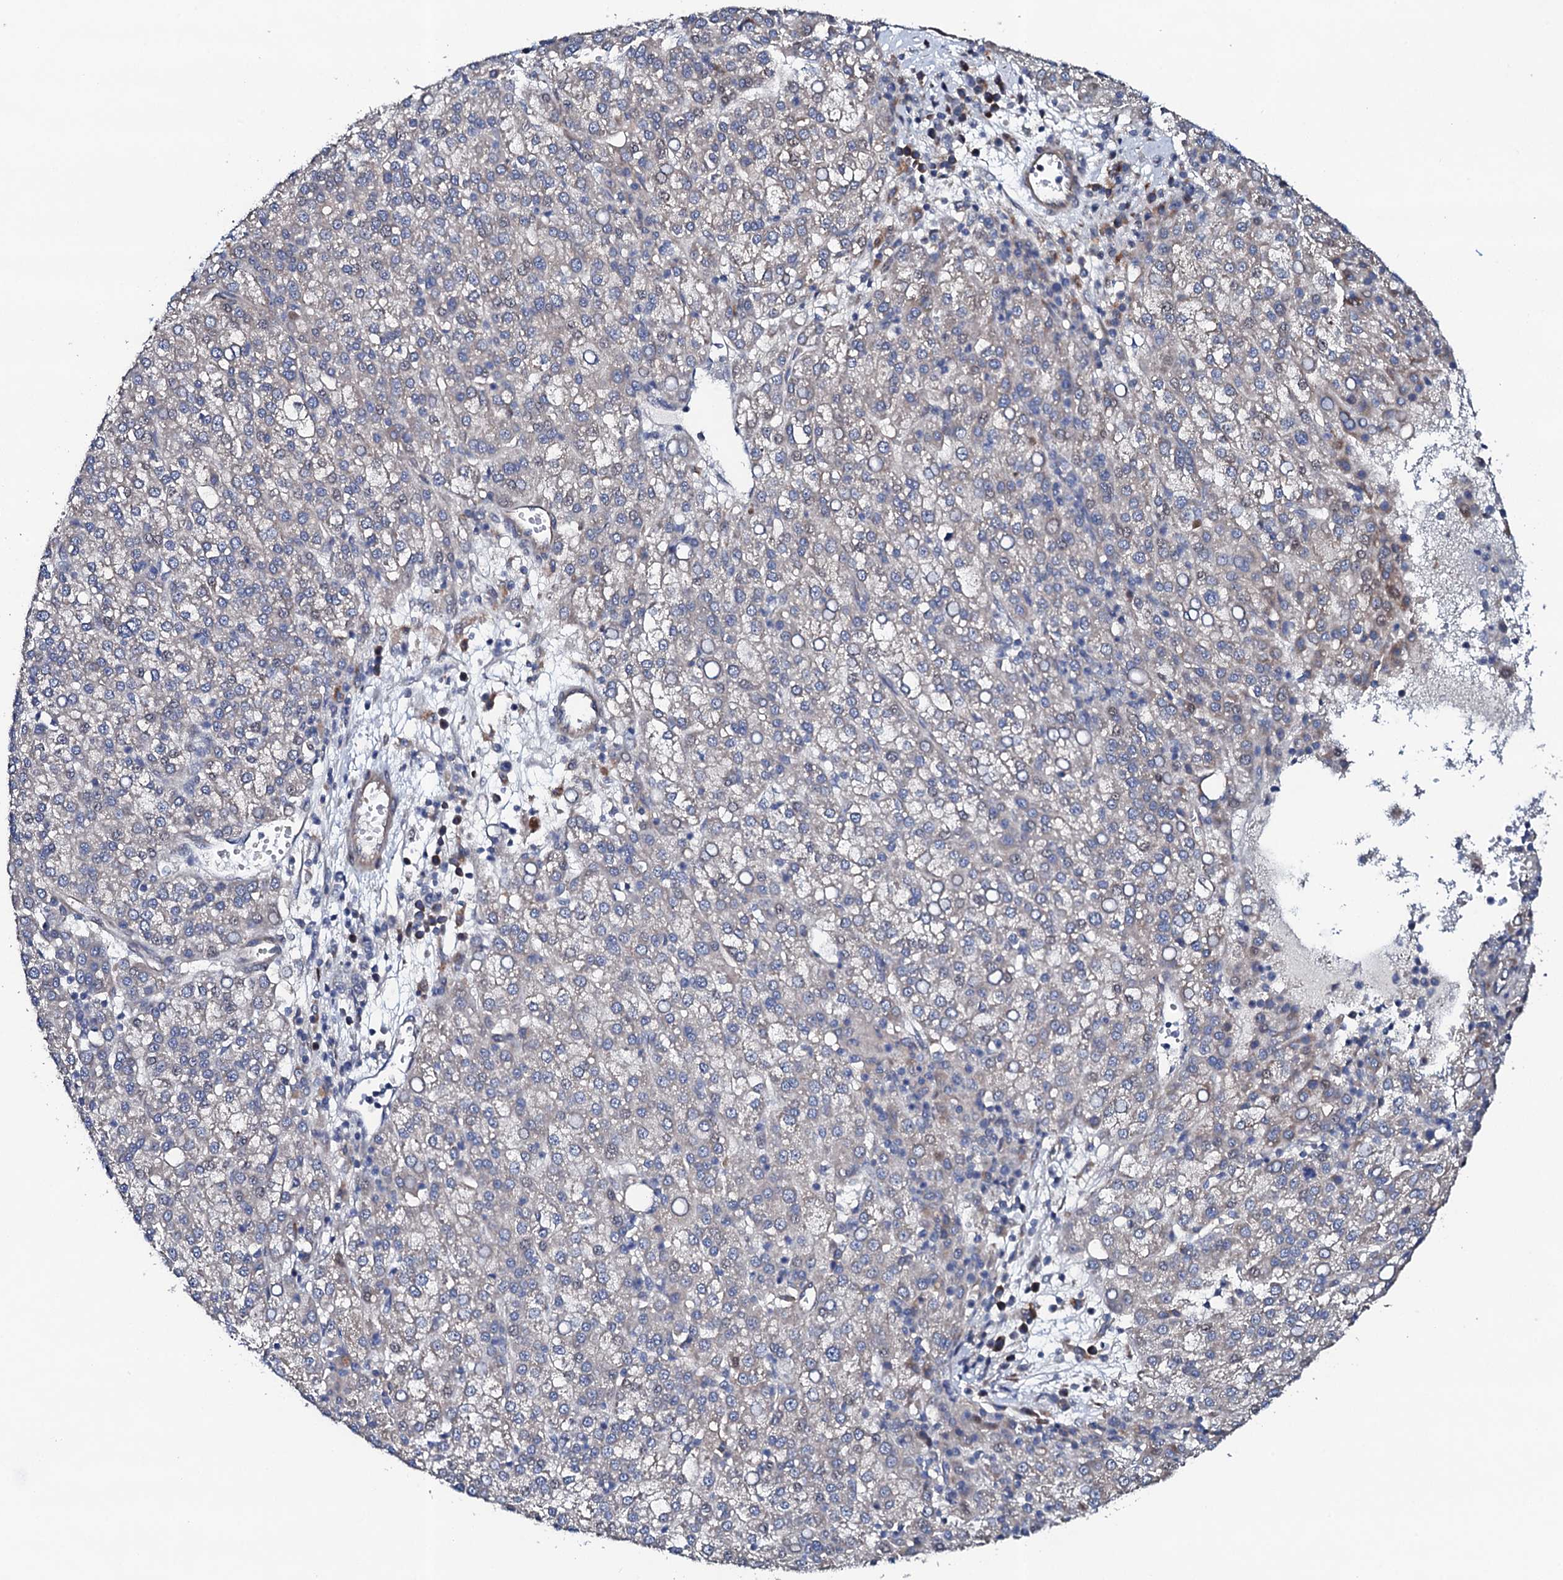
{"staining": {"intensity": "negative", "quantity": "none", "location": "none"}, "tissue": "liver cancer", "cell_type": "Tumor cells", "image_type": "cancer", "snomed": [{"axis": "morphology", "description": "Carcinoma, Hepatocellular, NOS"}, {"axis": "topography", "description": "Liver"}], "caption": "A high-resolution micrograph shows immunohistochemistry staining of liver cancer (hepatocellular carcinoma), which demonstrates no significant staining in tumor cells. (DAB (3,3'-diaminobenzidine) immunohistochemistry, high magnification).", "gene": "CIAO2A", "patient": {"sex": "female", "age": 58}}